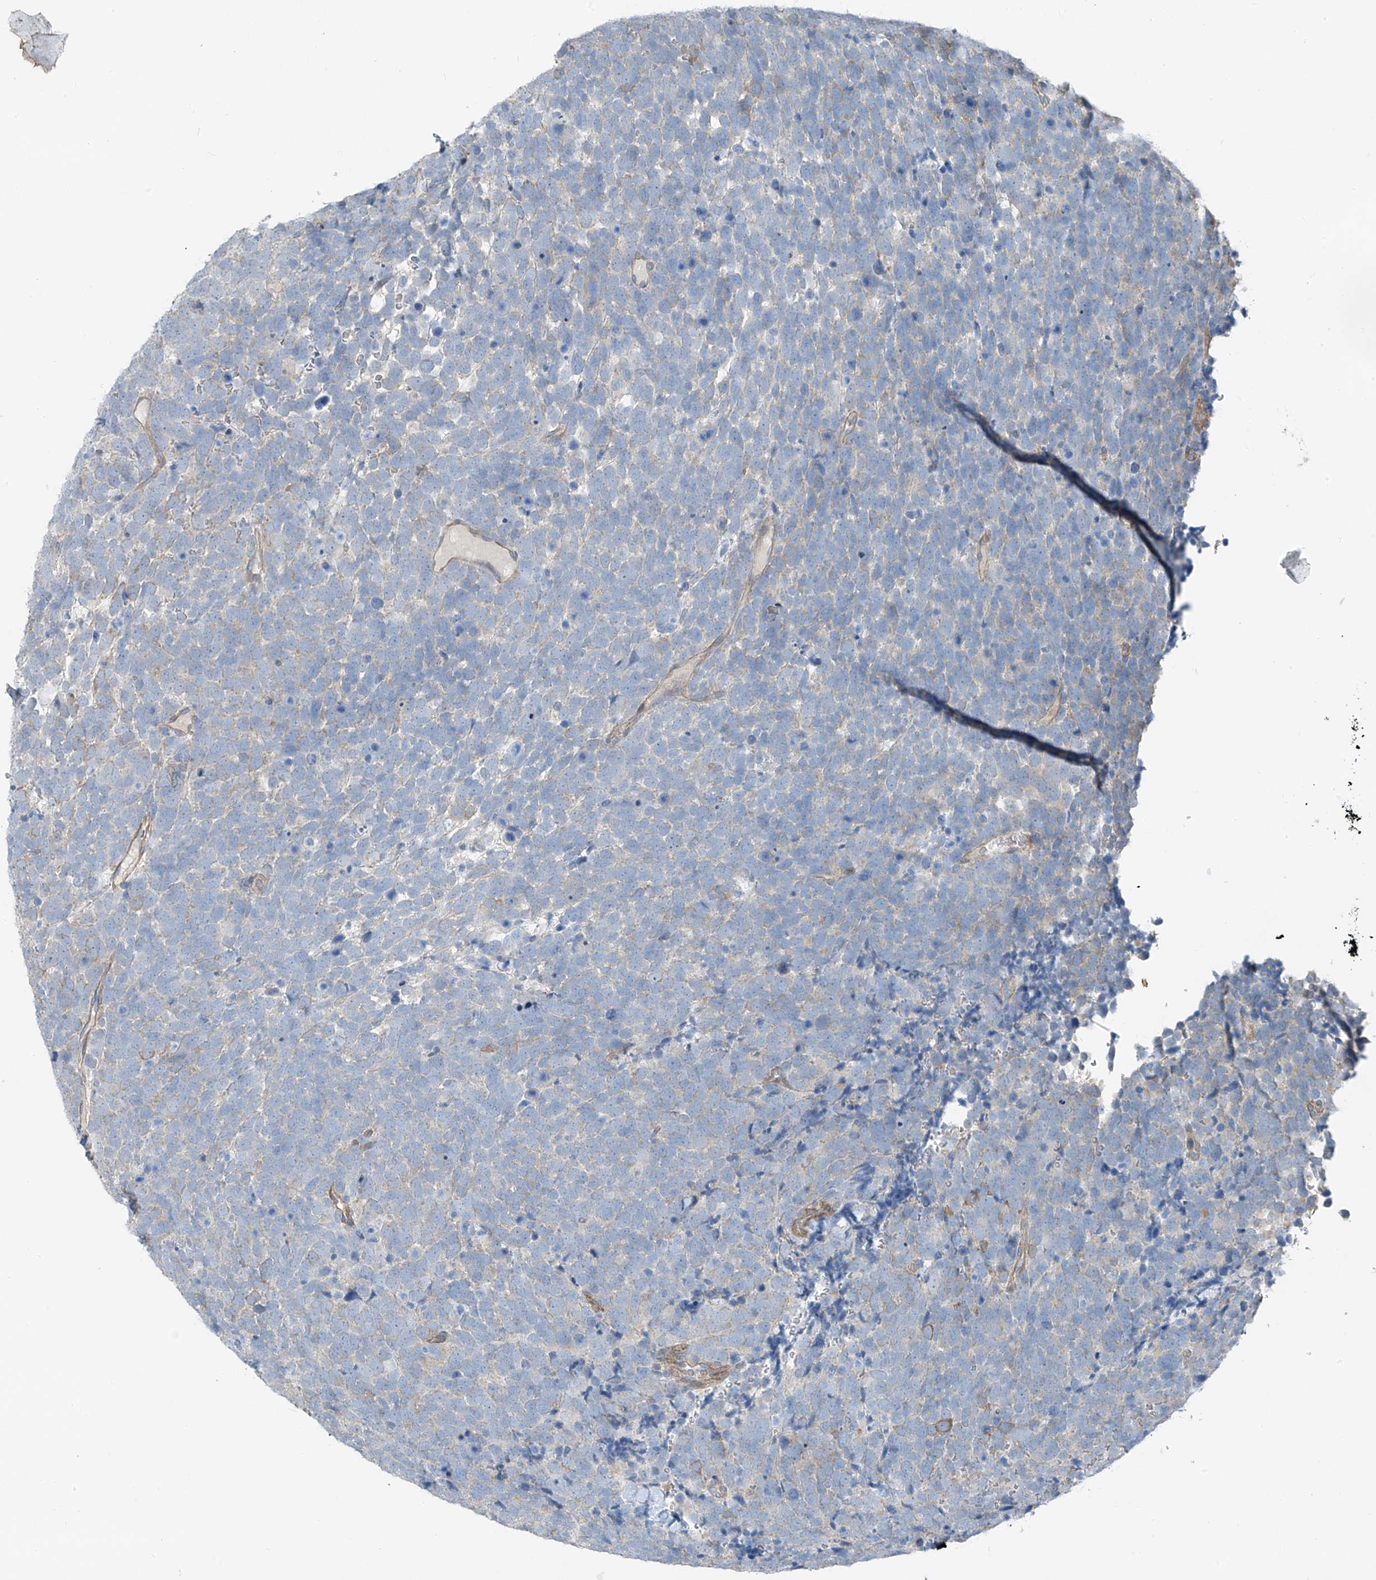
{"staining": {"intensity": "negative", "quantity": "none", "location": "none"}, "tissue": "urothelial cancer", "cell_type": "Tumor cells", "image_type": "cancer", "snomed": [{"axis": "morphology", "description": "Urothelial carcinoma, High grade"}, {"axis": "topography", "description": "Urinary bladder"}], "caption": "The photomicrograph shows no significant staining in tumor cells of urothelial carcinoma (high-grade).", "gene": "TNS2", "patient": {"sex": "female", "age": 82}}